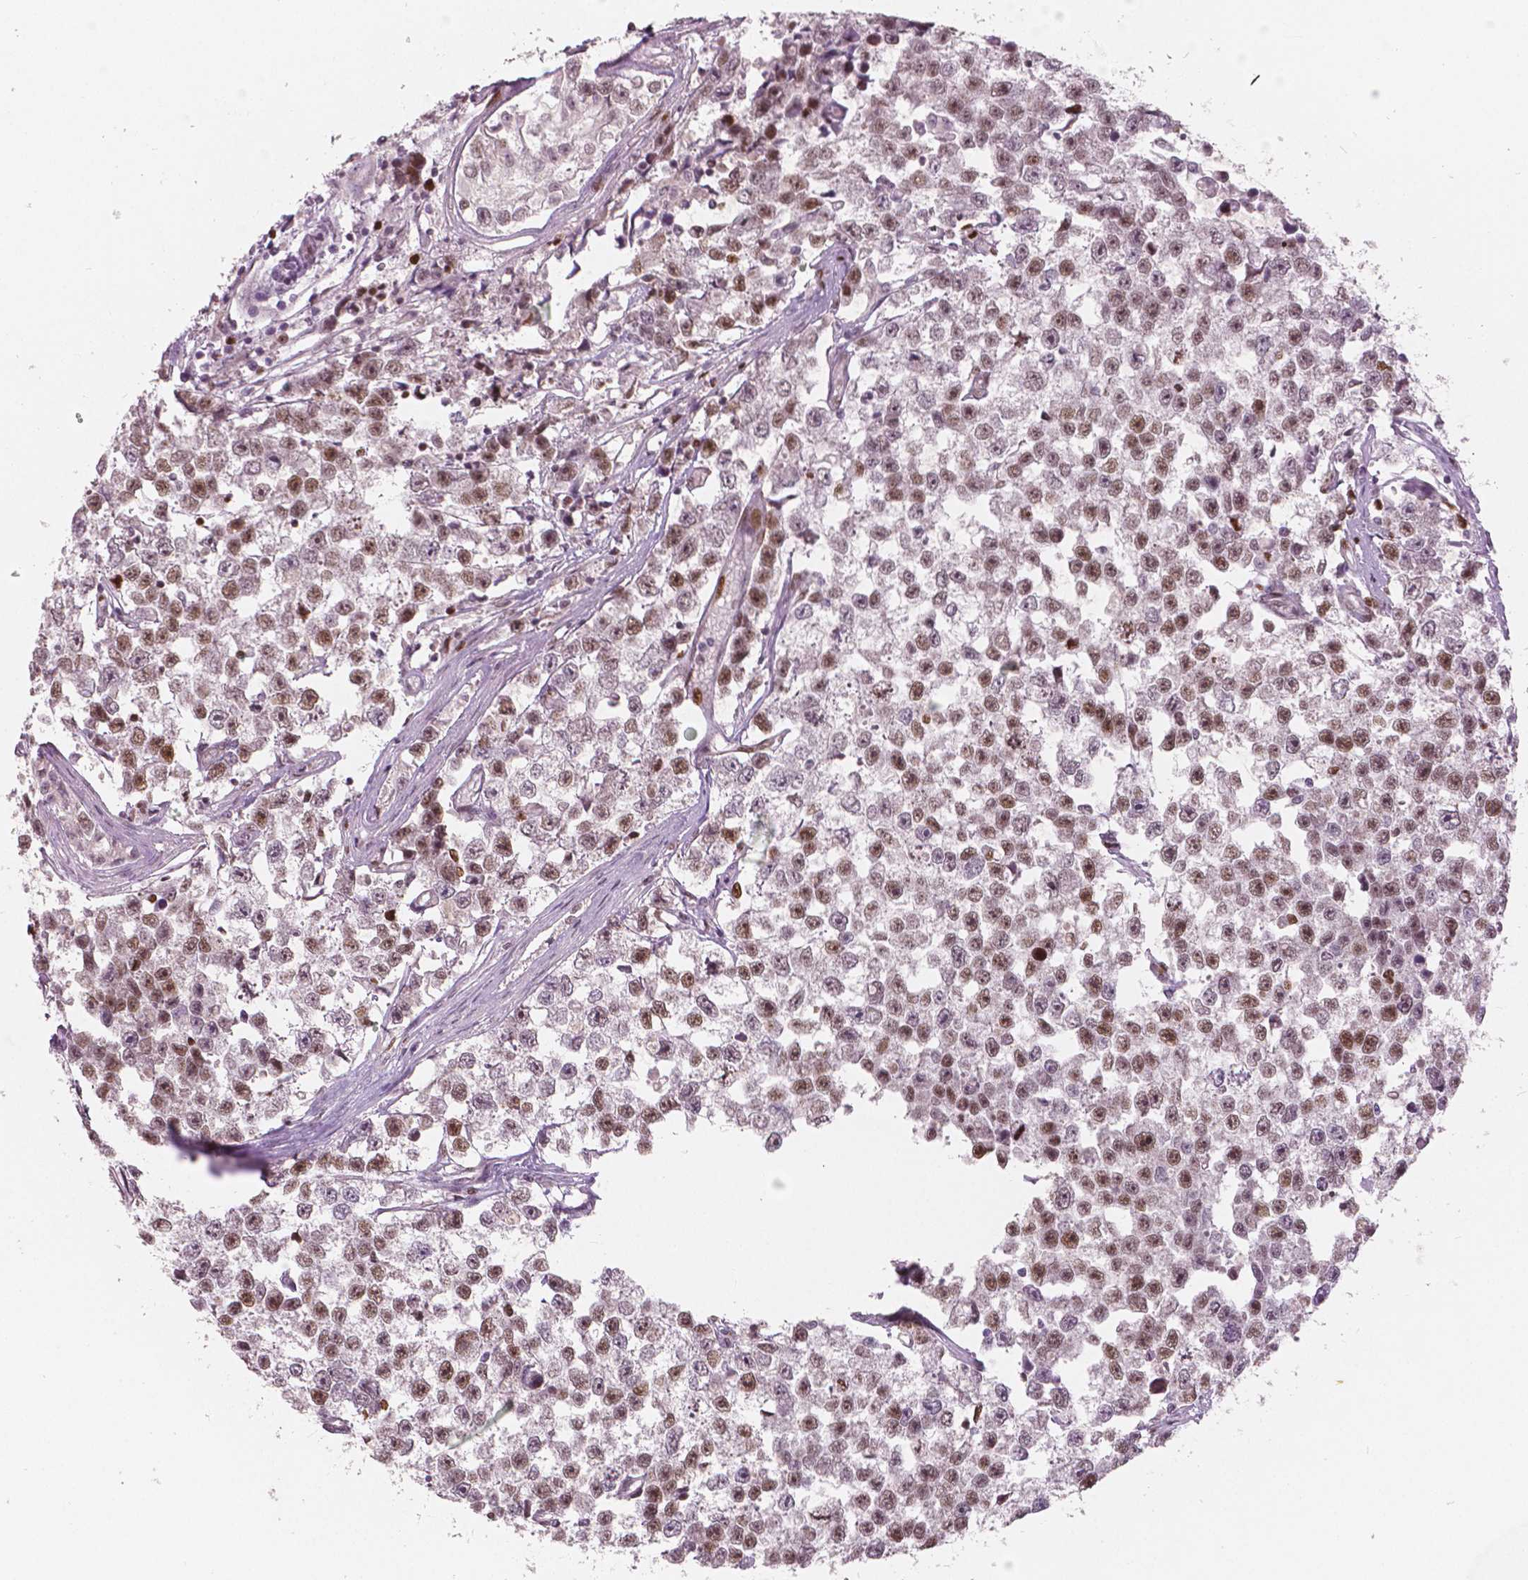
{"staining": {"intensity": "moderate", "quantity": ">75%", "location": "nuclear"}, "tissue": "testis cancer", "cell_type": "Tumor cells", "image_type": "cancer", "snomed": [{"axis": "morphology", "description": "Seminoma, NOS"}, {"axis": "topography", "description": "Testis"}], "caption": "This photomicrograph reveals IHC staining of testis seminoma, with medium moderate nuclear positivity in approximately >75% of tumor cells.", "gene": "NSD2", "patient": {"sex": "male", "age": 26}}